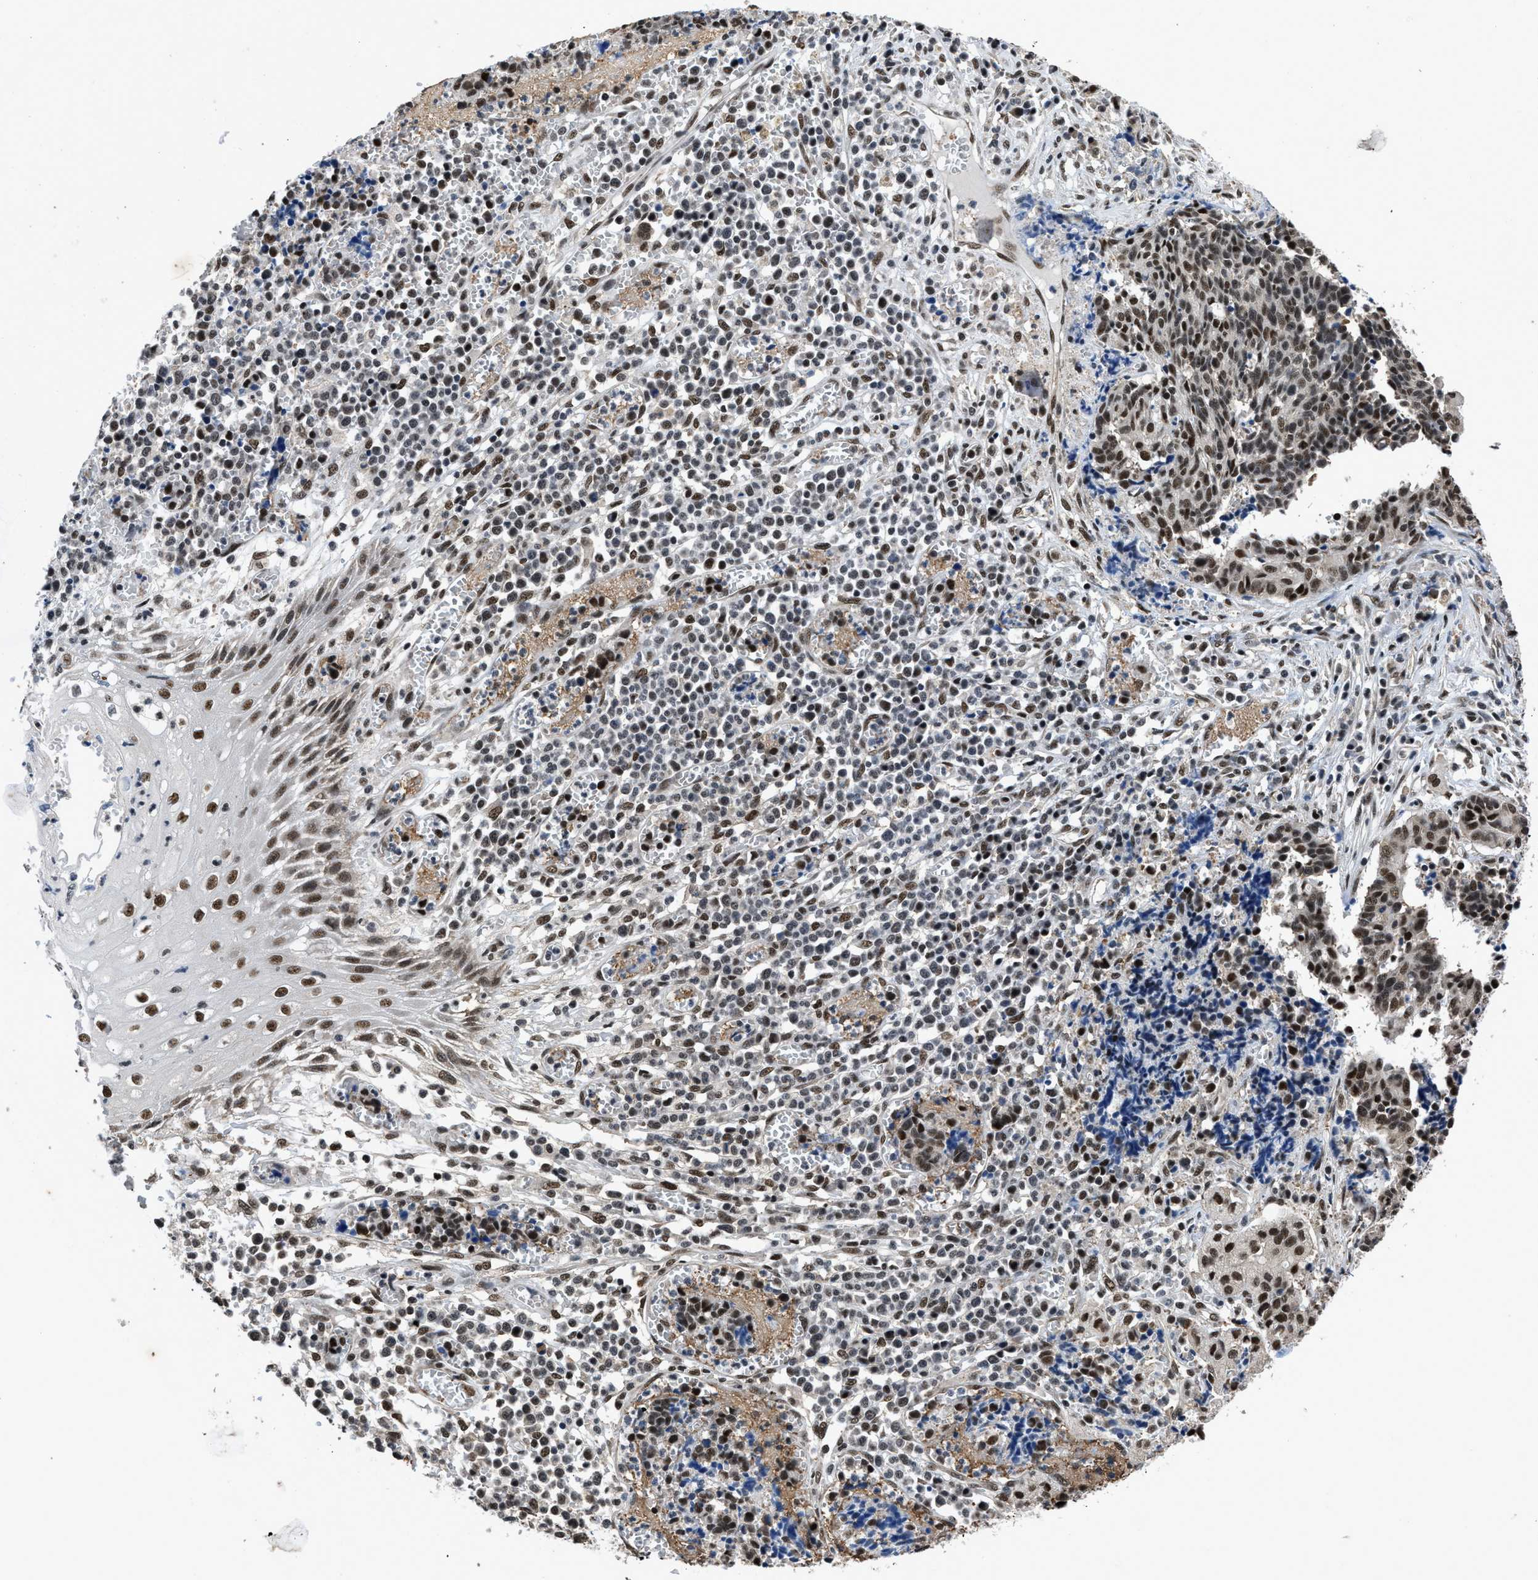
{"staining": {"intensity": "strong", "quantity": ">75%", "location": "nuclear"}, "tissue": "cervical cancer", "cell_type": "Tumor cells", "image_type": "cancer", "snomed": [{"axis": "morphology", "description": "Squamous cell carcinoma, NOS"}, {"axis": "topography", "description": "Cervix"}], "caption": "Tumor cells show high levels of strong nuclear expression in approximately >75% of cells in human cervical squamous cell carcinoma.", "gene": "HNRNPH2", "patient": {"sex": "female", "age": 35}}